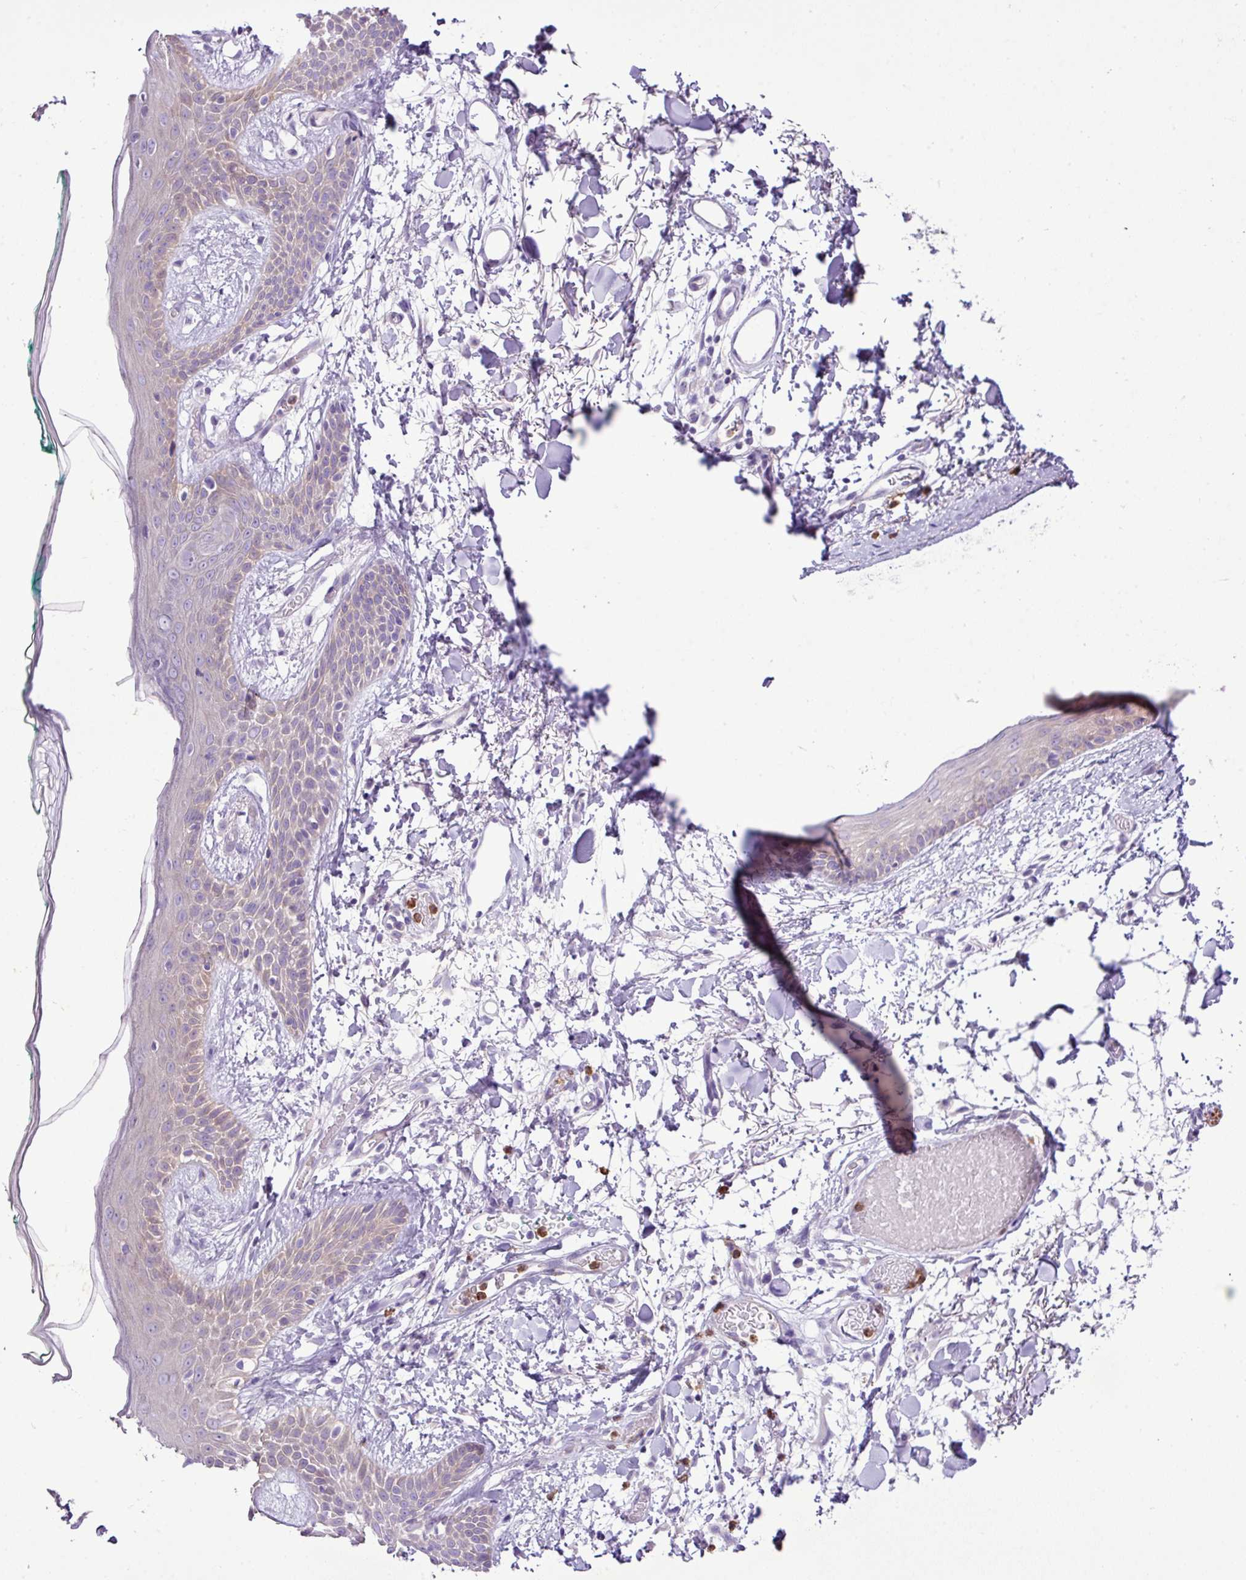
{"staining": {"intensity": "negative", "quantity": "none", "location": "none"}, "tissue": "skin", "cell_type": "Fibroblasts", "image_type": "normal", "snomed": [{"axis": "morphology", "description": "Normal tissue, NOS"}, {"axis": "topography", "description": "Skin"}], "caption": "High power microscopy photomicrograph of an immunohistochemistry histopathology image of normal skin, revealing no significant expression in fibroblasts. (Stains: DAB immunohistochemistry with hematoxylin counter stain, Microscopy: brightfield microscopy at high magnification).", "gene": "ZSCAN5A", "patient": {"sex": "male", "age": 79}}